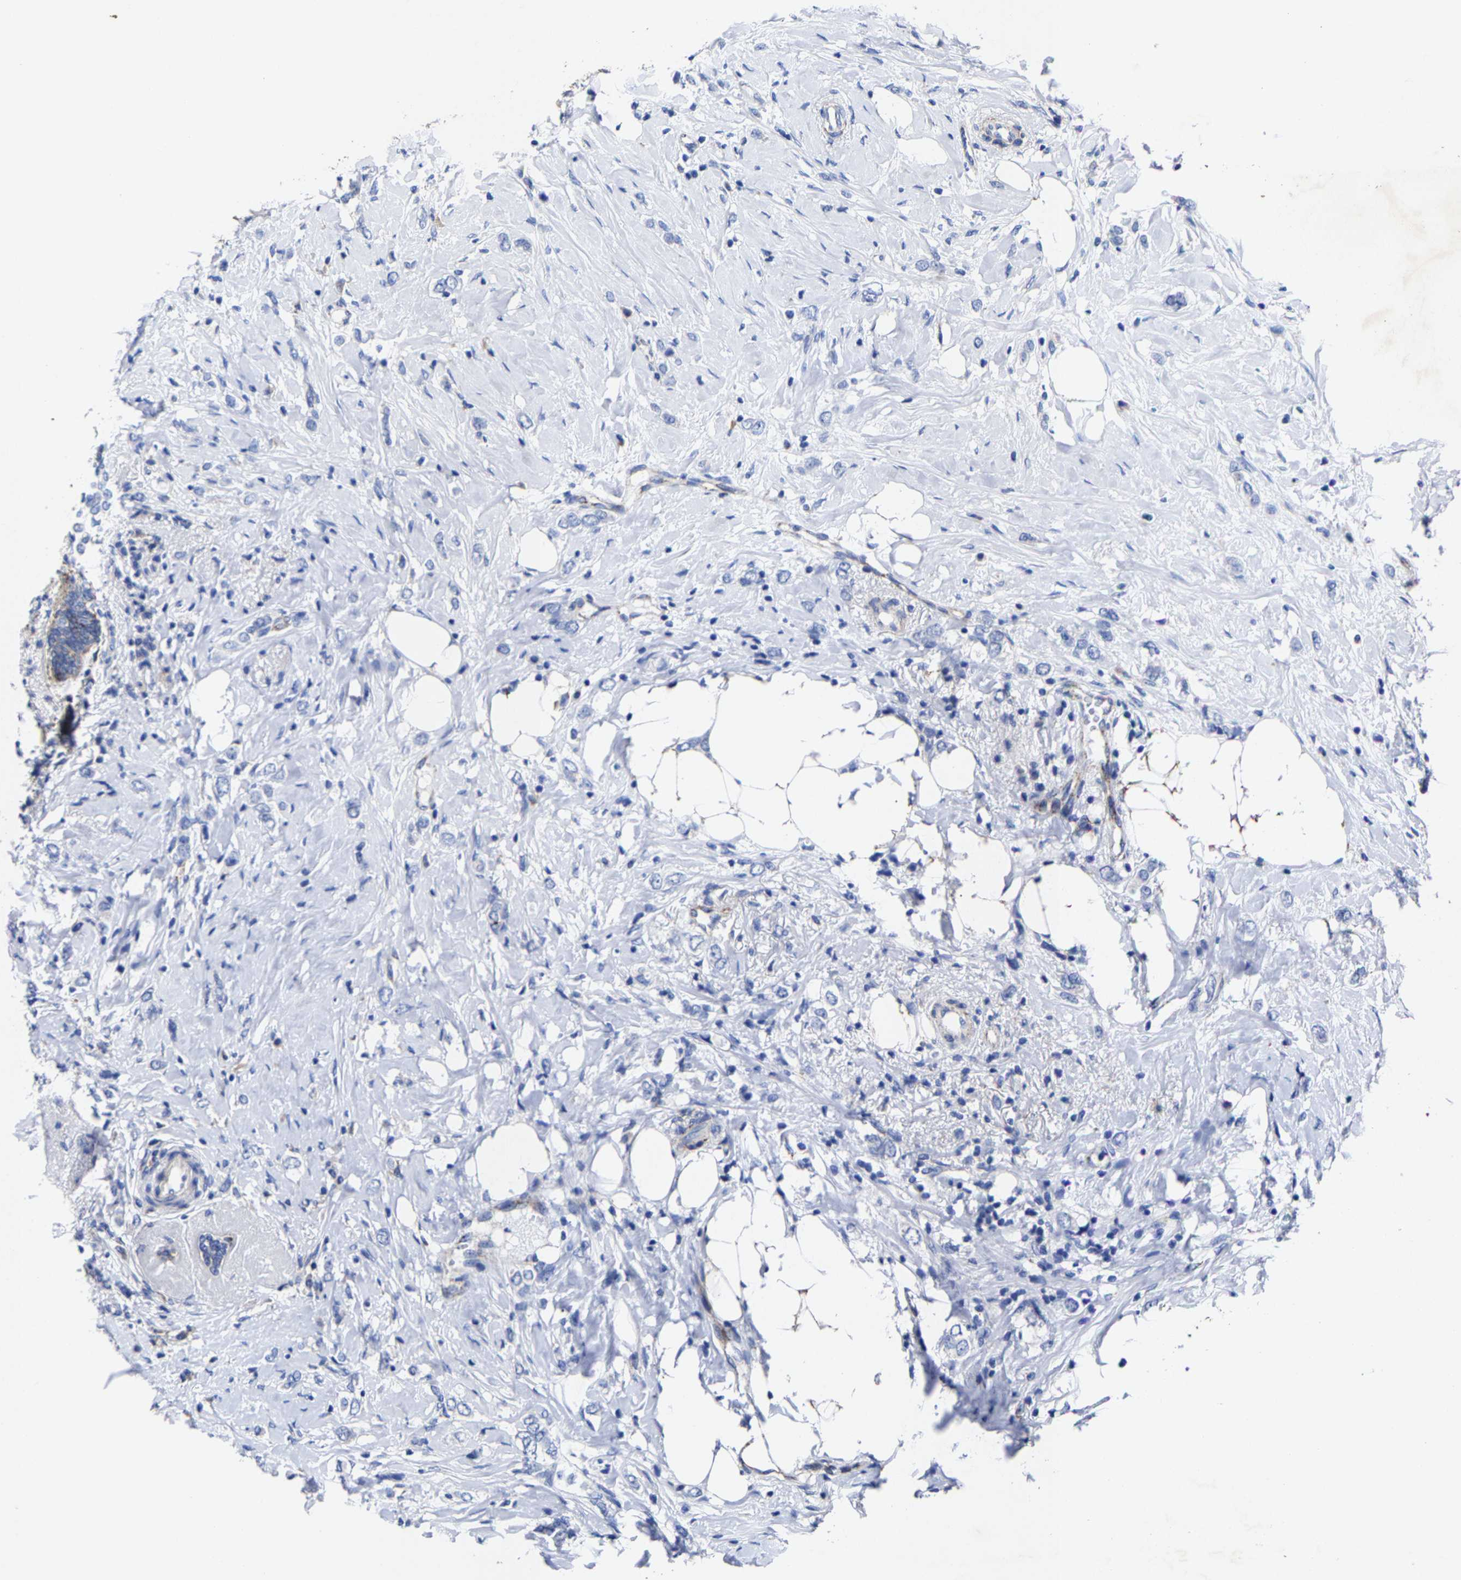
{"staining": {"intensity": "negative", "quantity": "none", "location": "none"}, "tissue": "breast cancer", "cell_type": "Tumor cells", "image_type": "cancer", "snomed": [{"axis": "morphology", "description": "Normal tissue, NOS"}, {"axis": "morphology", "description": "Lobular carcinoma"}, {"axis": "topography", "description": "Breast"}], "caption": "DAB (3,3'-diaminobenzidine) immunohistochemical staining of human breast cancer reveals no significant positivity in tumor cells.", "gene": "AASS", "patient": {"sex": "female", "age": 47}}